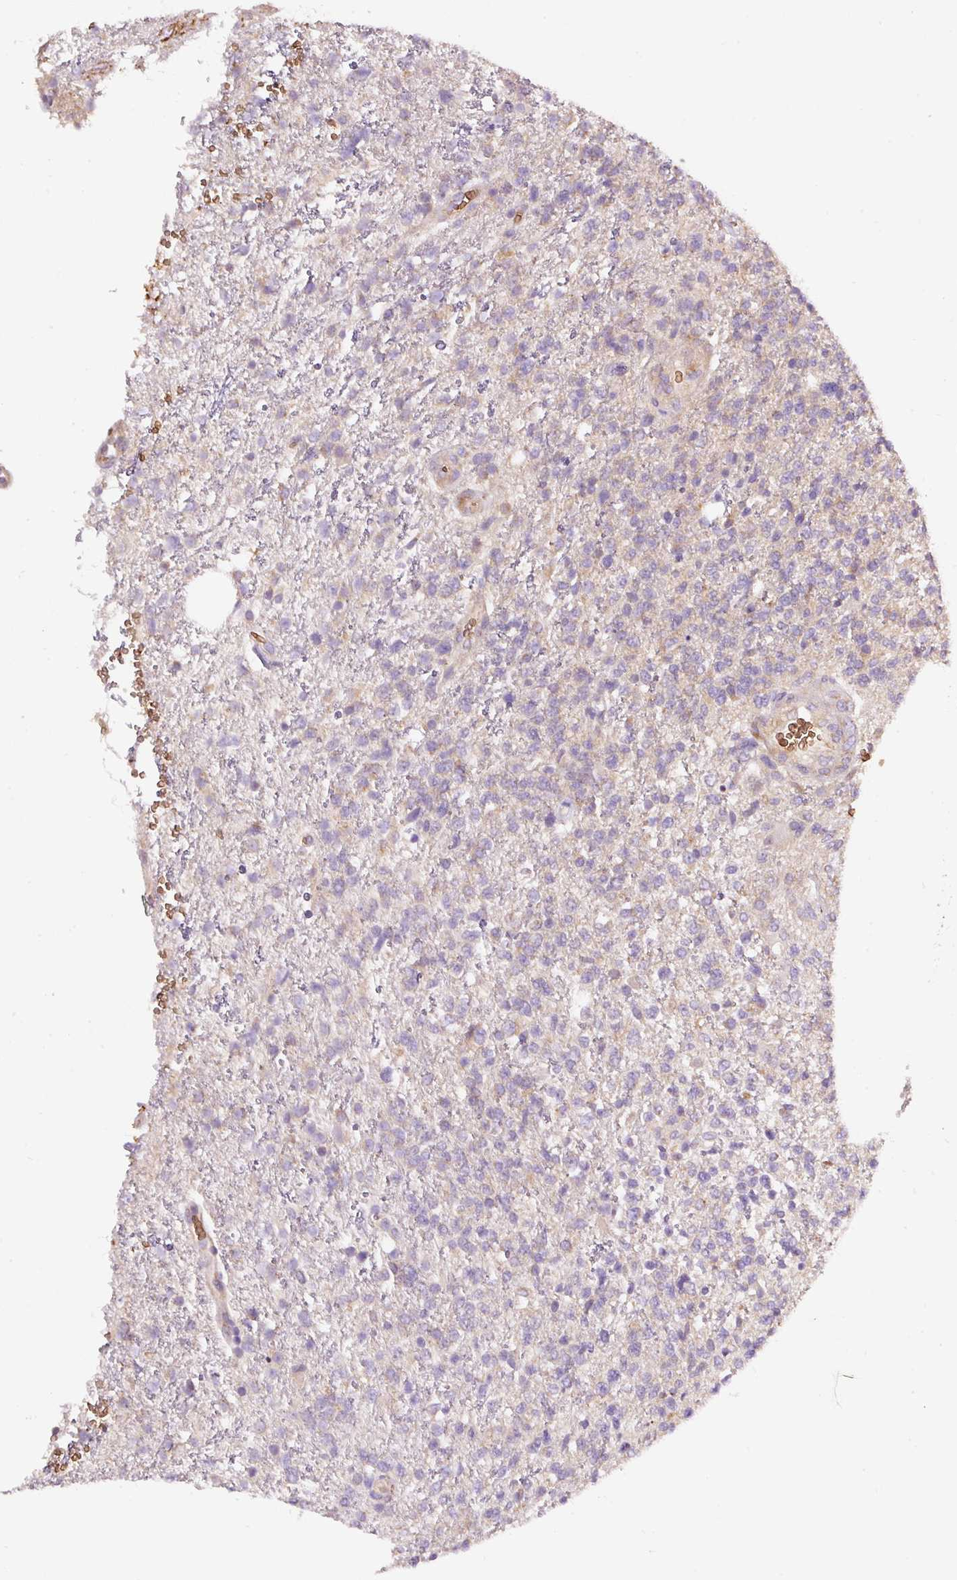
{"staining": {"intensity": "negative", "quantity": "none", "location": "none"}, "tissue": "glioma", "cell_type": "Tumor cells", "image_type": "cancer", "snomed": [{"axis": "morphology", "description": "Glioma, malignant, High grade"}, {"axis": "topography", "description": "Brain"}], "caption": "Photomicrograph shows no protein expression in tumor cells of malignant glioma (high-grade) tissue.", "gene": "PRRC2A", "patient": {"sex": "male", "age": 56}}